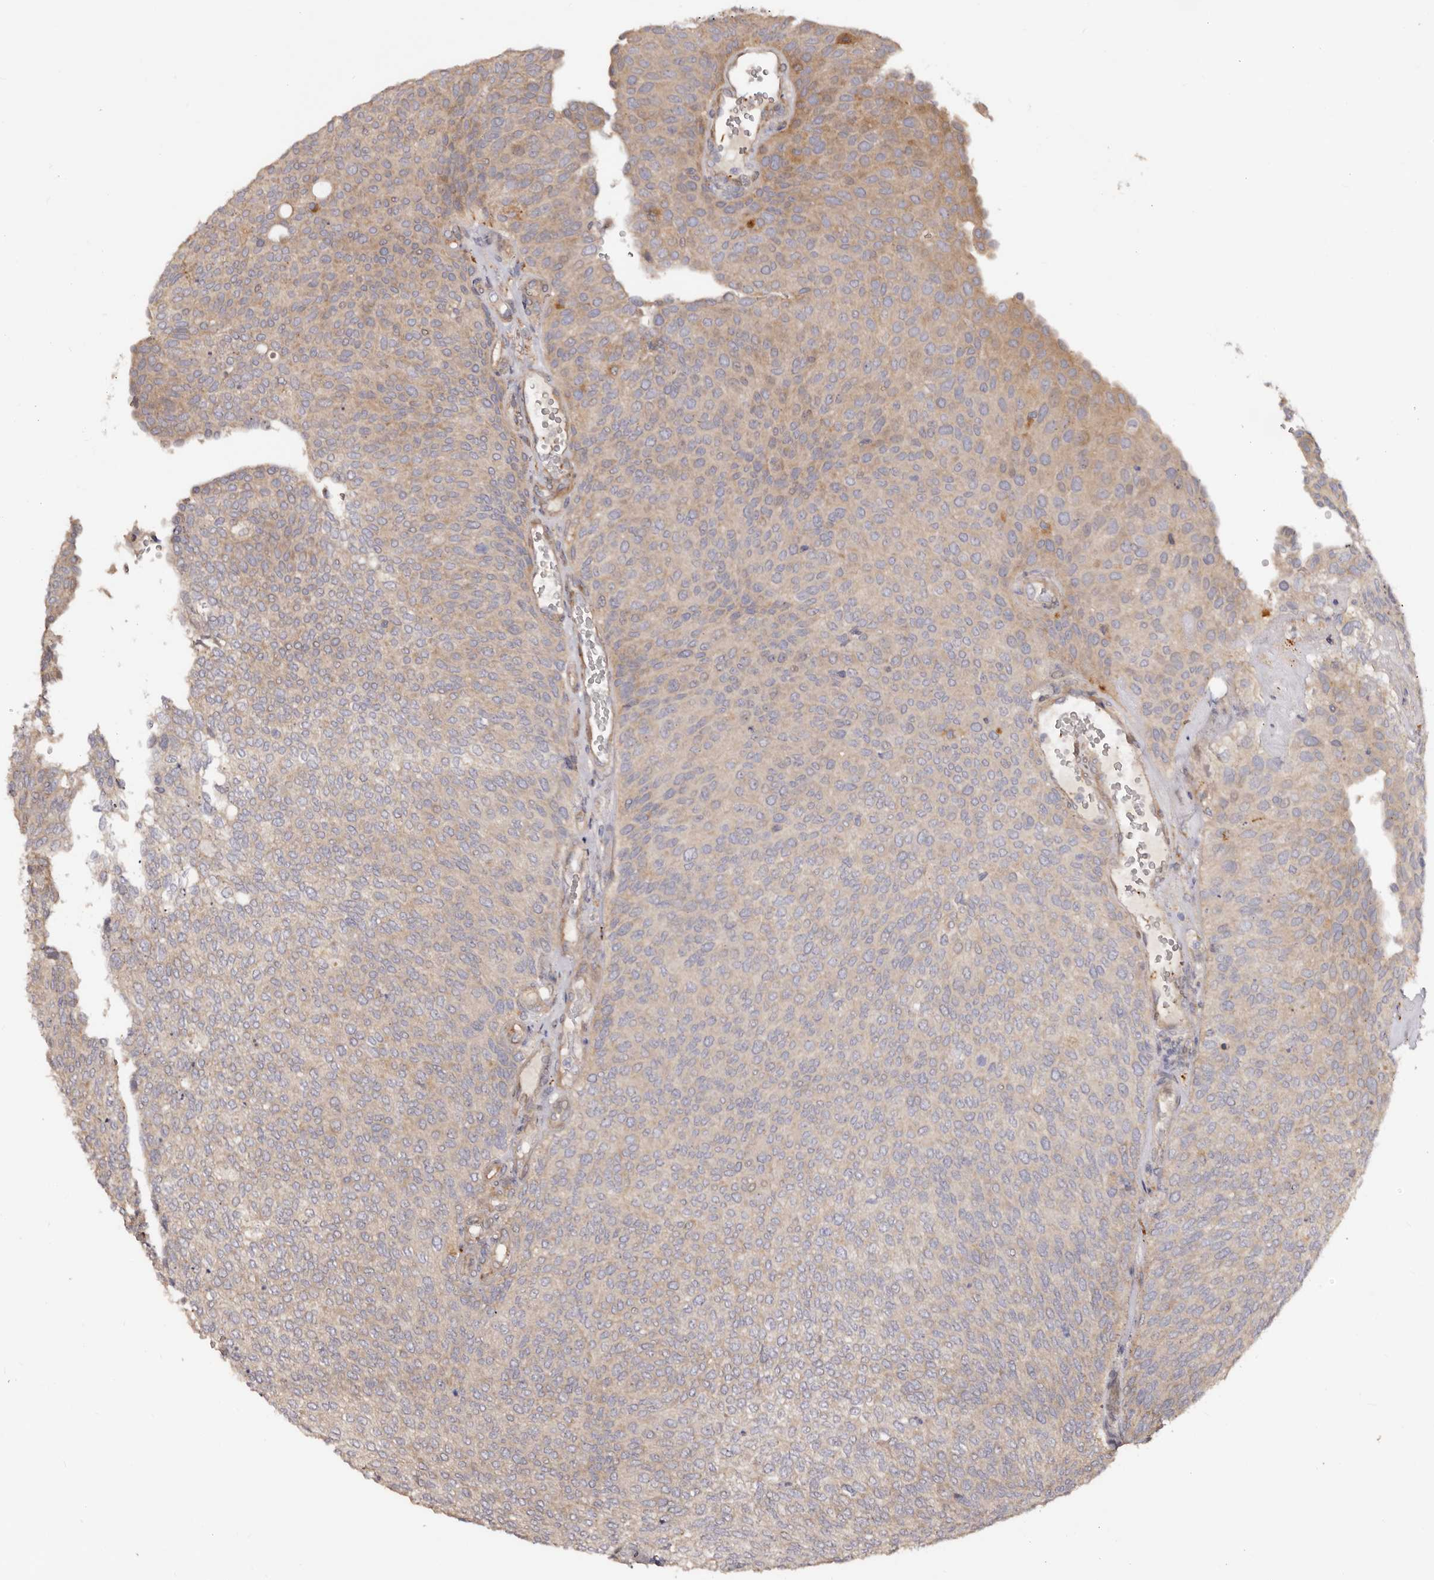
{"staining": {"intensity": "weak", "quantity": "25%-75%", "location": "cytoplasmic/membranous"}, "tissue": "urothelial cancer", "cell_type": "Tumor cells", "image_type": "cancer", "snomed": [{"axis": "morphology", "description": "Urothelial carcinoma, Low grade"}, {"axis": "topography", "description": "Urinary bladder"}], "caption": "Protein expression analysis of human urothelial carcinoma (low-grade) reveals weak cytoplasmic/membranous positivity in about 25%-75% of tumor cells.", "gene": "GTPBP1", "patient": {"sex": "female", "age": 79}}